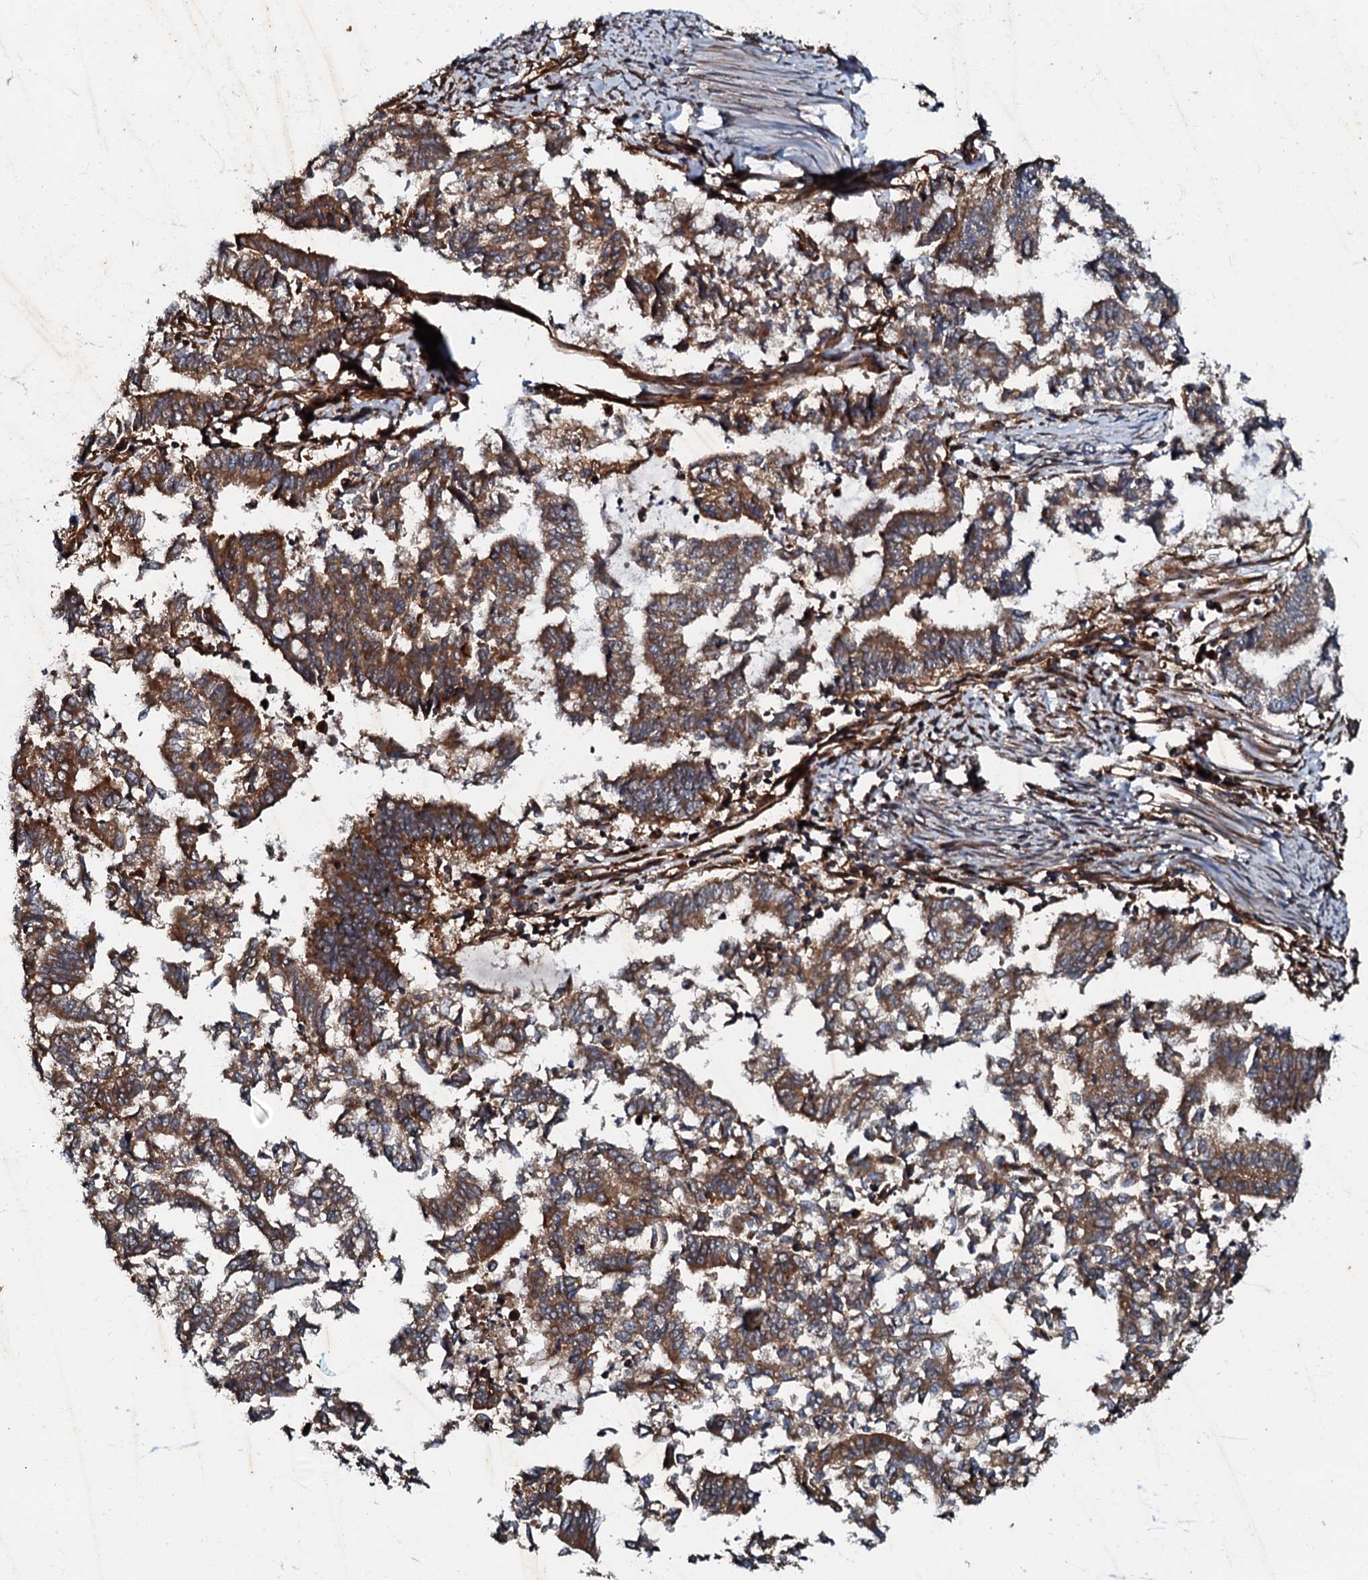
{"staining": {"intensity": "moderate", "quantity": ">75%", "location": "cytoplasmic/membranous"}, "tissue": "endometrial cancer", "cell_type": "Tumor cells", "image_type": "cancer", "snomed": [{"axis": "morphology", "description": "Adenocarcinoma, NOS"}, {"axis": "topography", "description": "Endometrium"}], "caption": "Endometrial adenocarcinoma stained for a protein shows moderate cytoplasmic/membranous positivity in tumor cells.", "gene": "BLOC1S6", "patient": {"sex": "female", "age": 79}}